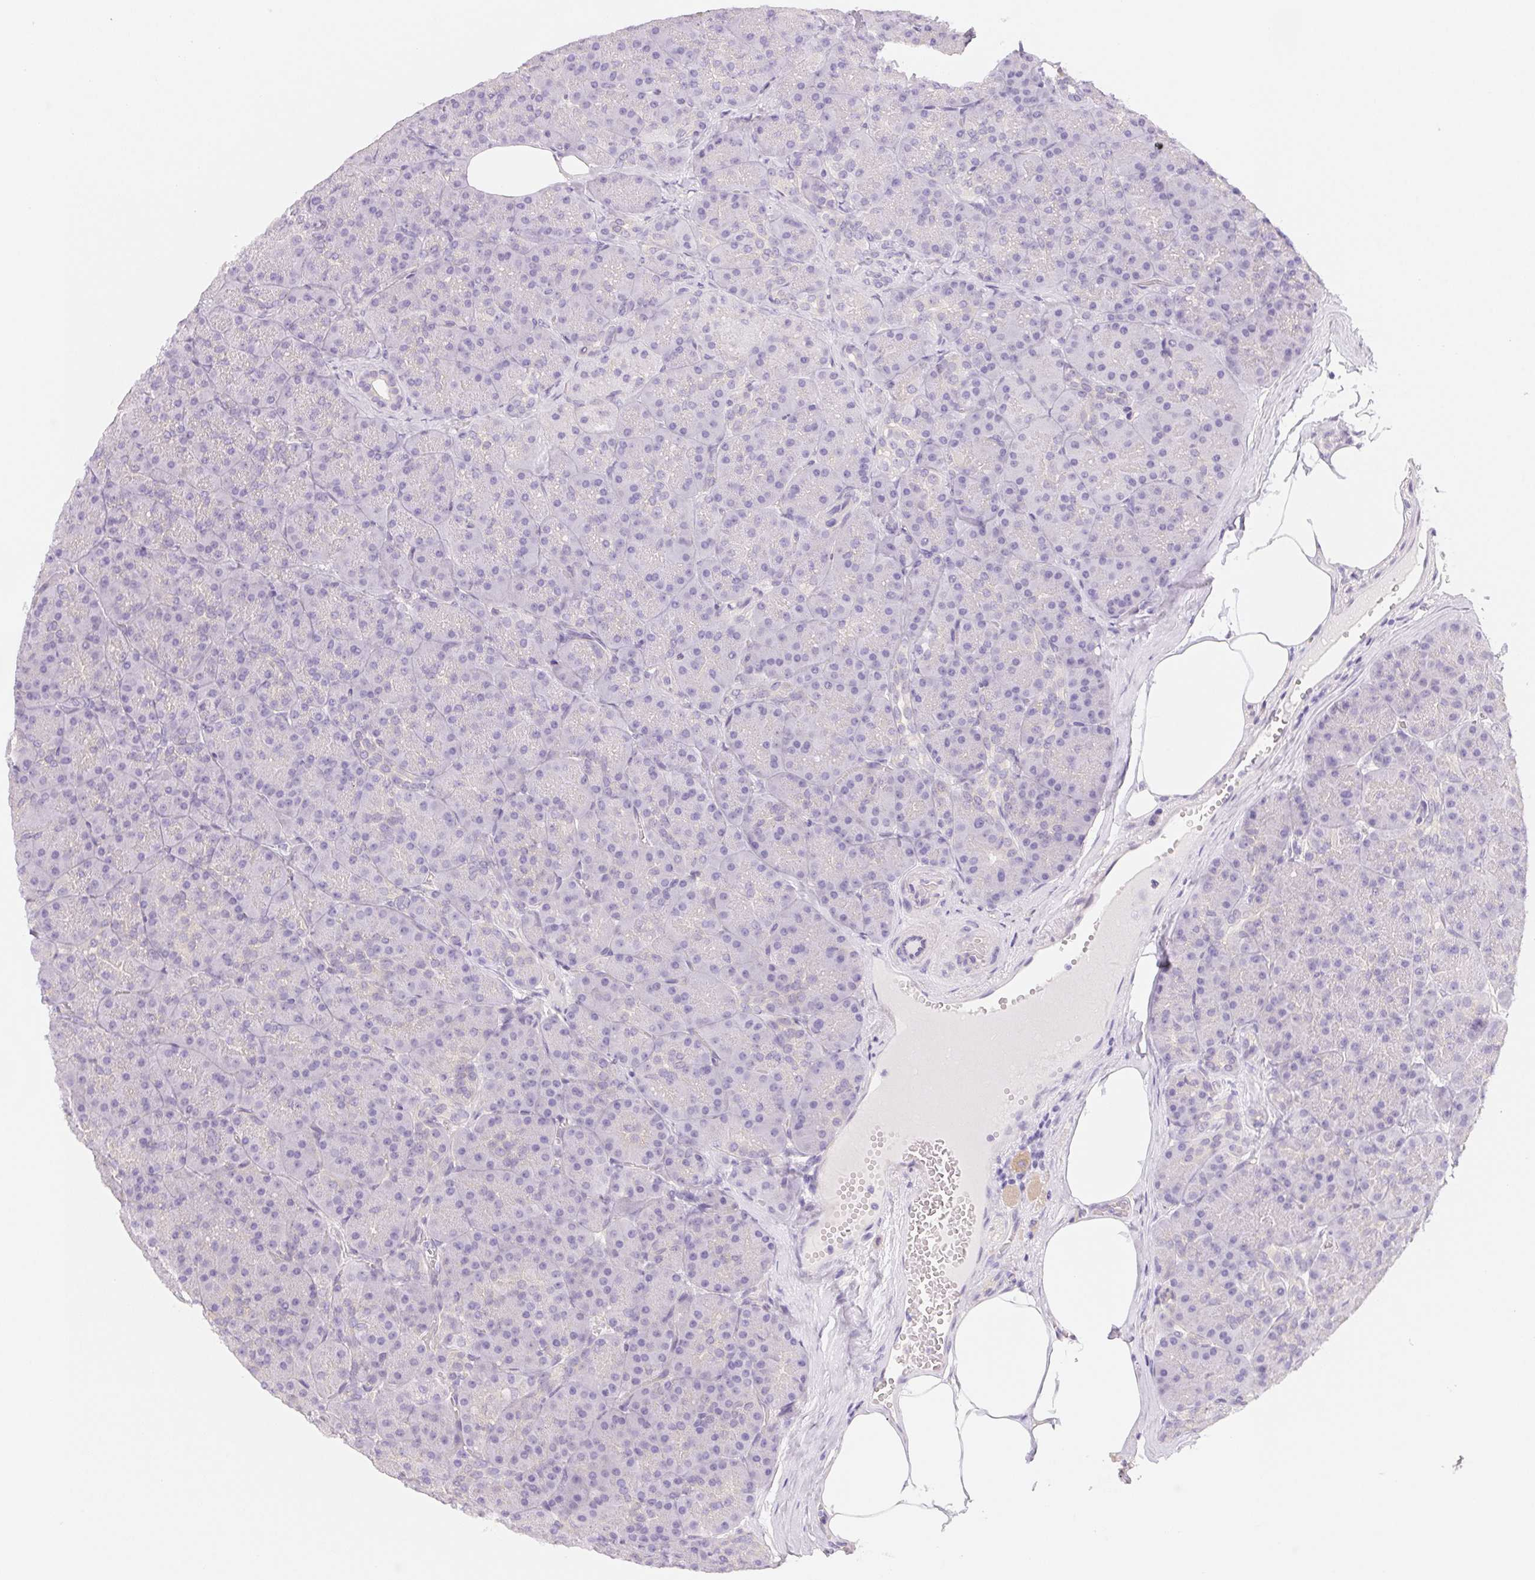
{"staining": {"intensity": "negative", "quantity": "none", "location": "none"}, "tissue": "pancreas", "cell_type": "Exocrine glandular cells", "image_type": "normal", "snomed": [{"axis": "morphology", "description": "Normal tissue, NOS"}, {"axis": "topography", "description": "Pancreas"}], "caption": "Immunohistochemical staining of benign pancreas shows no significant positivity in exocrine glandular cells. Nuclei are stained in blue.", "gene": "CTNND2", "patient": {"sex": "male", "age": 57}}